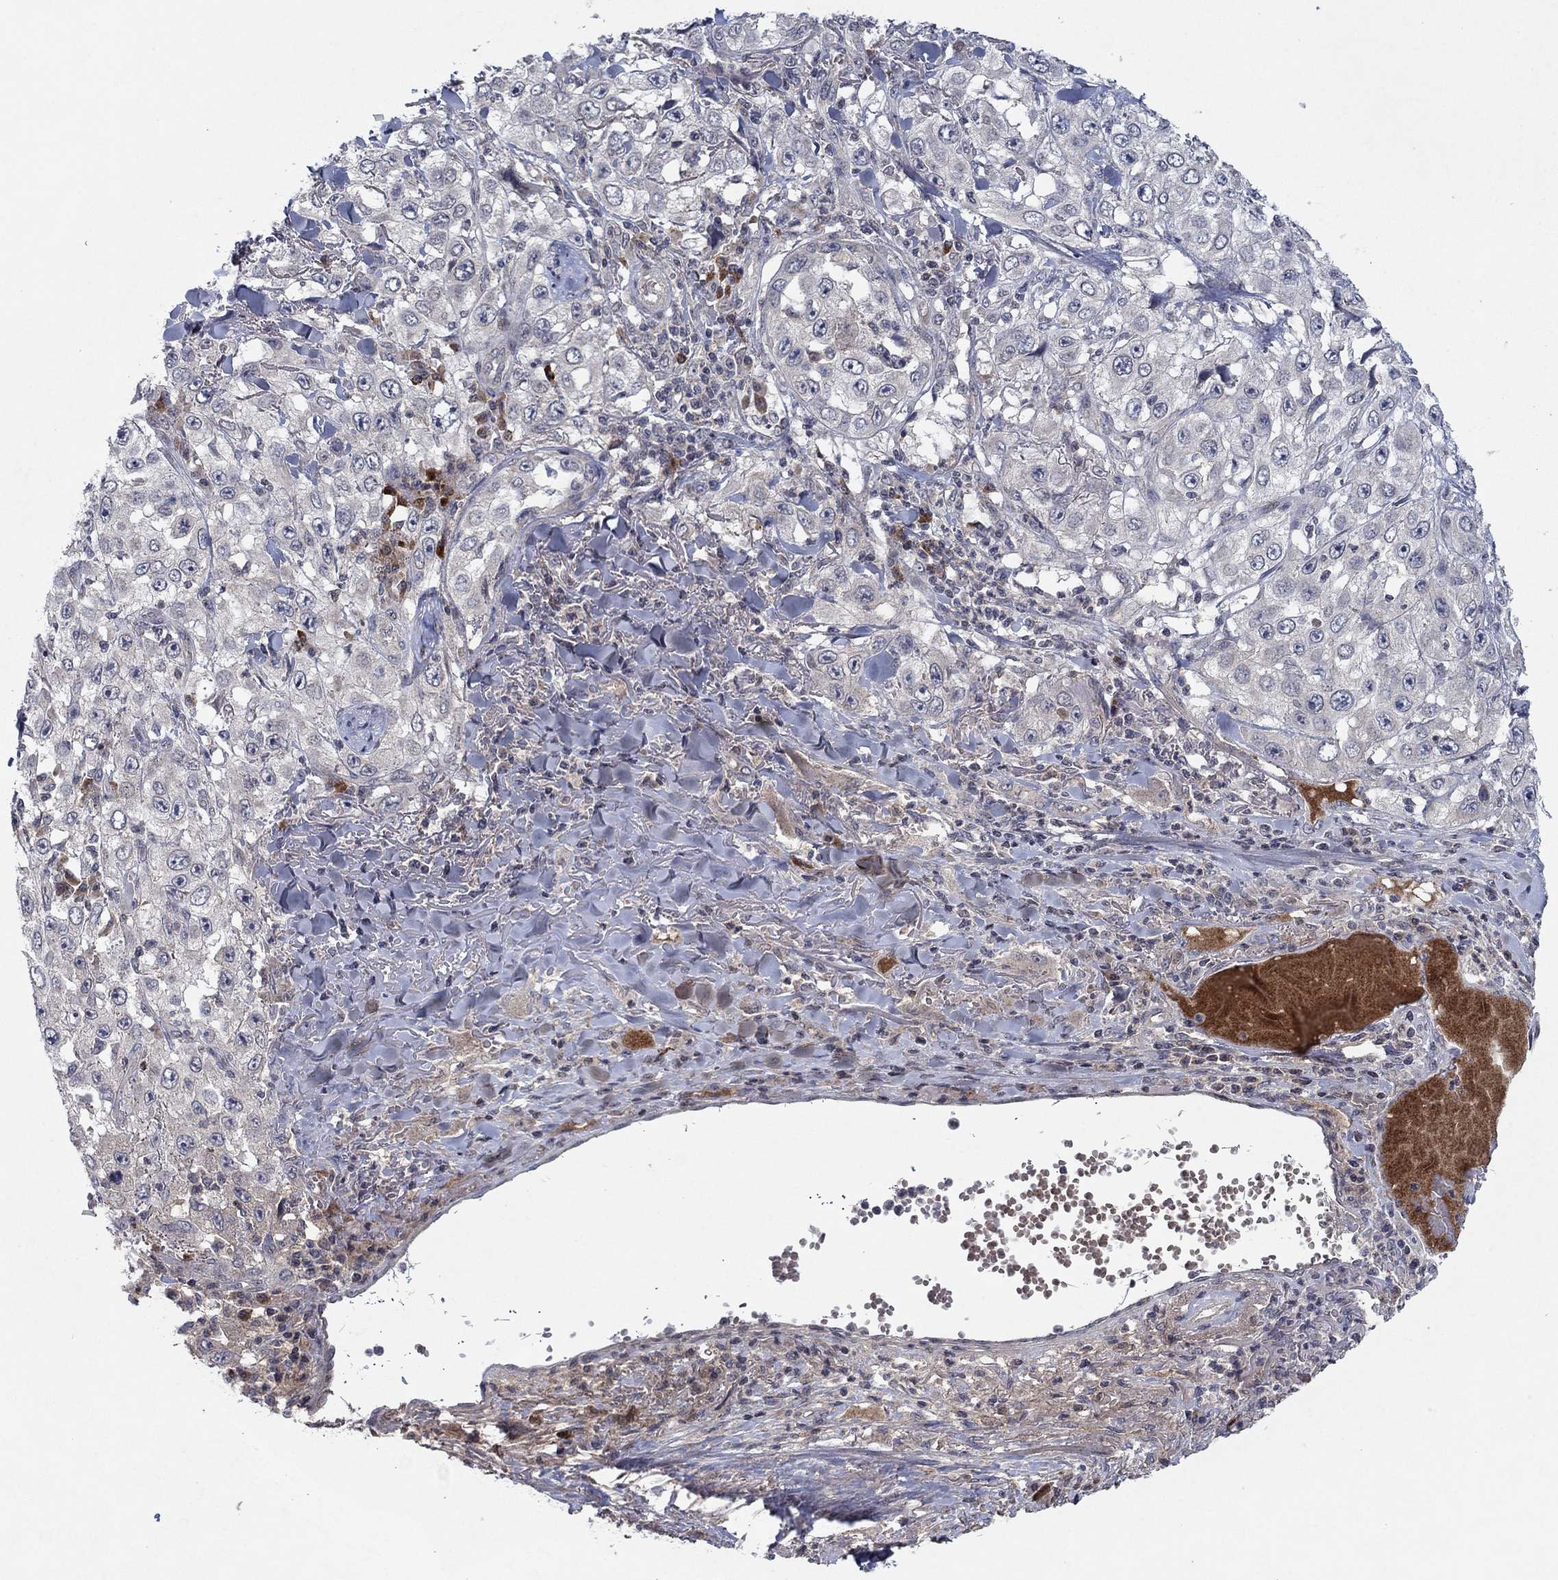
{"staining": {"intensity": "negative", "quantity": "none", "location": "none"}, "tissue": "skin cancer", "cell_type": "Tumor cells", "image_type": "cancer", "snomed": [{"axis": "morphology", "description": "Squamous cell carcinoma, NOS"}, {"axis": "topography", "description": "Skin"}], "caption": "Immunohistochemistry (IHC) image of human squamous cell carcinoma (skin) stained for a protein (brown), which shows no expression in tumor cells.", "gene": "IL4", "patient": {"sex": "male", "age": 82}}